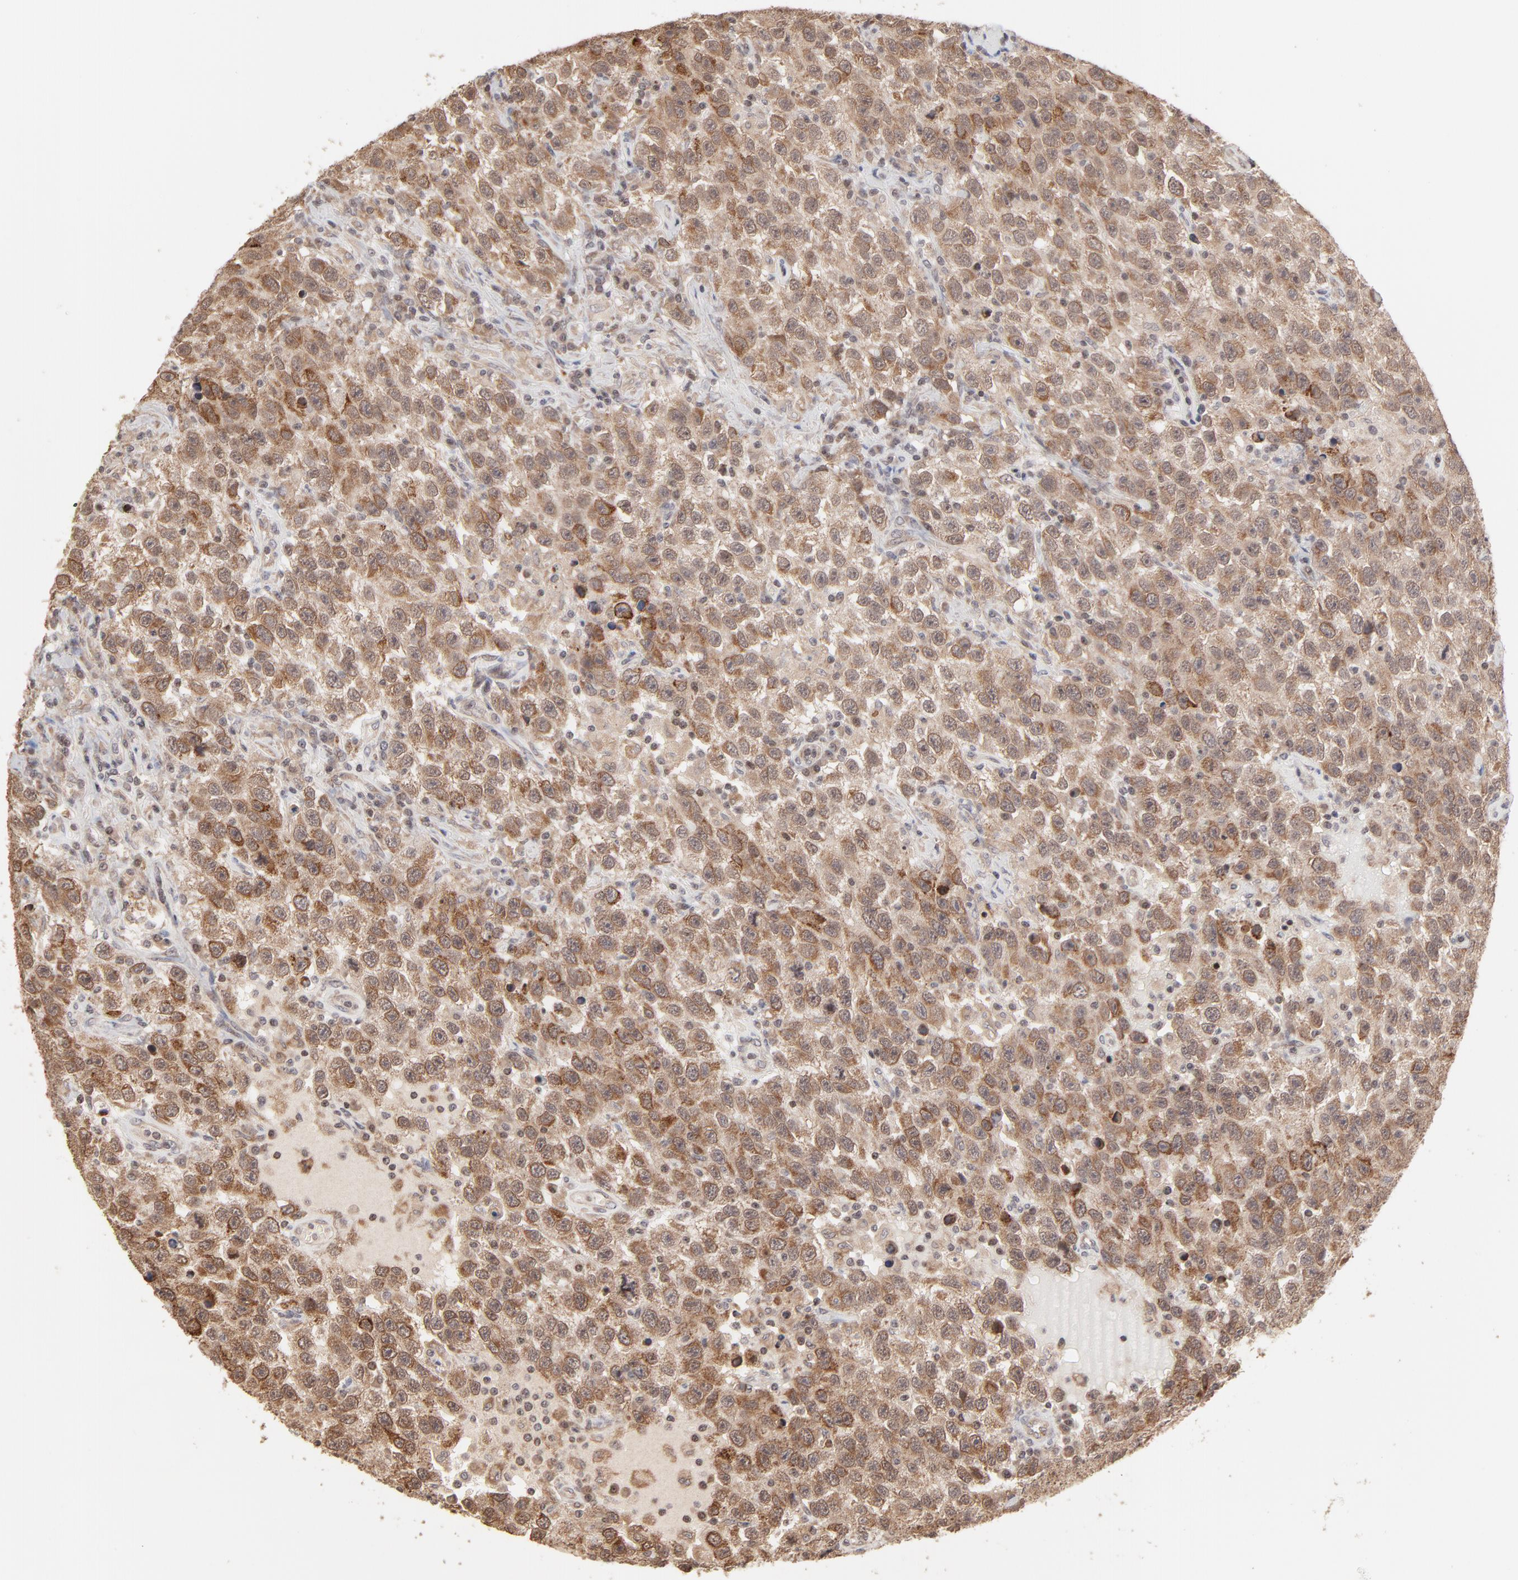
{"staining": {"intensity": "strong", "quantity": ">75%", "location": "cytoplasmic/membranous,nuclear"}, "tissue": "testis cancer", "cell_type": "Tumor cells", "image_type": "cancer", "snomed": [{"axis": "morphology", "description": "Seminoma, NOS"}, {"axis": "topography", "description": "Testis"}], "caption": "Brown immunohistochemical staining in human seminoma (testis) reveals strong cytoplasmic/membranous and nuclear staining in about >75% of tumor cells. (IHC, brightfield microscopy, high magnification).", "gene": "ARIH1", "patient": {"sex": "male", "age": 41}}